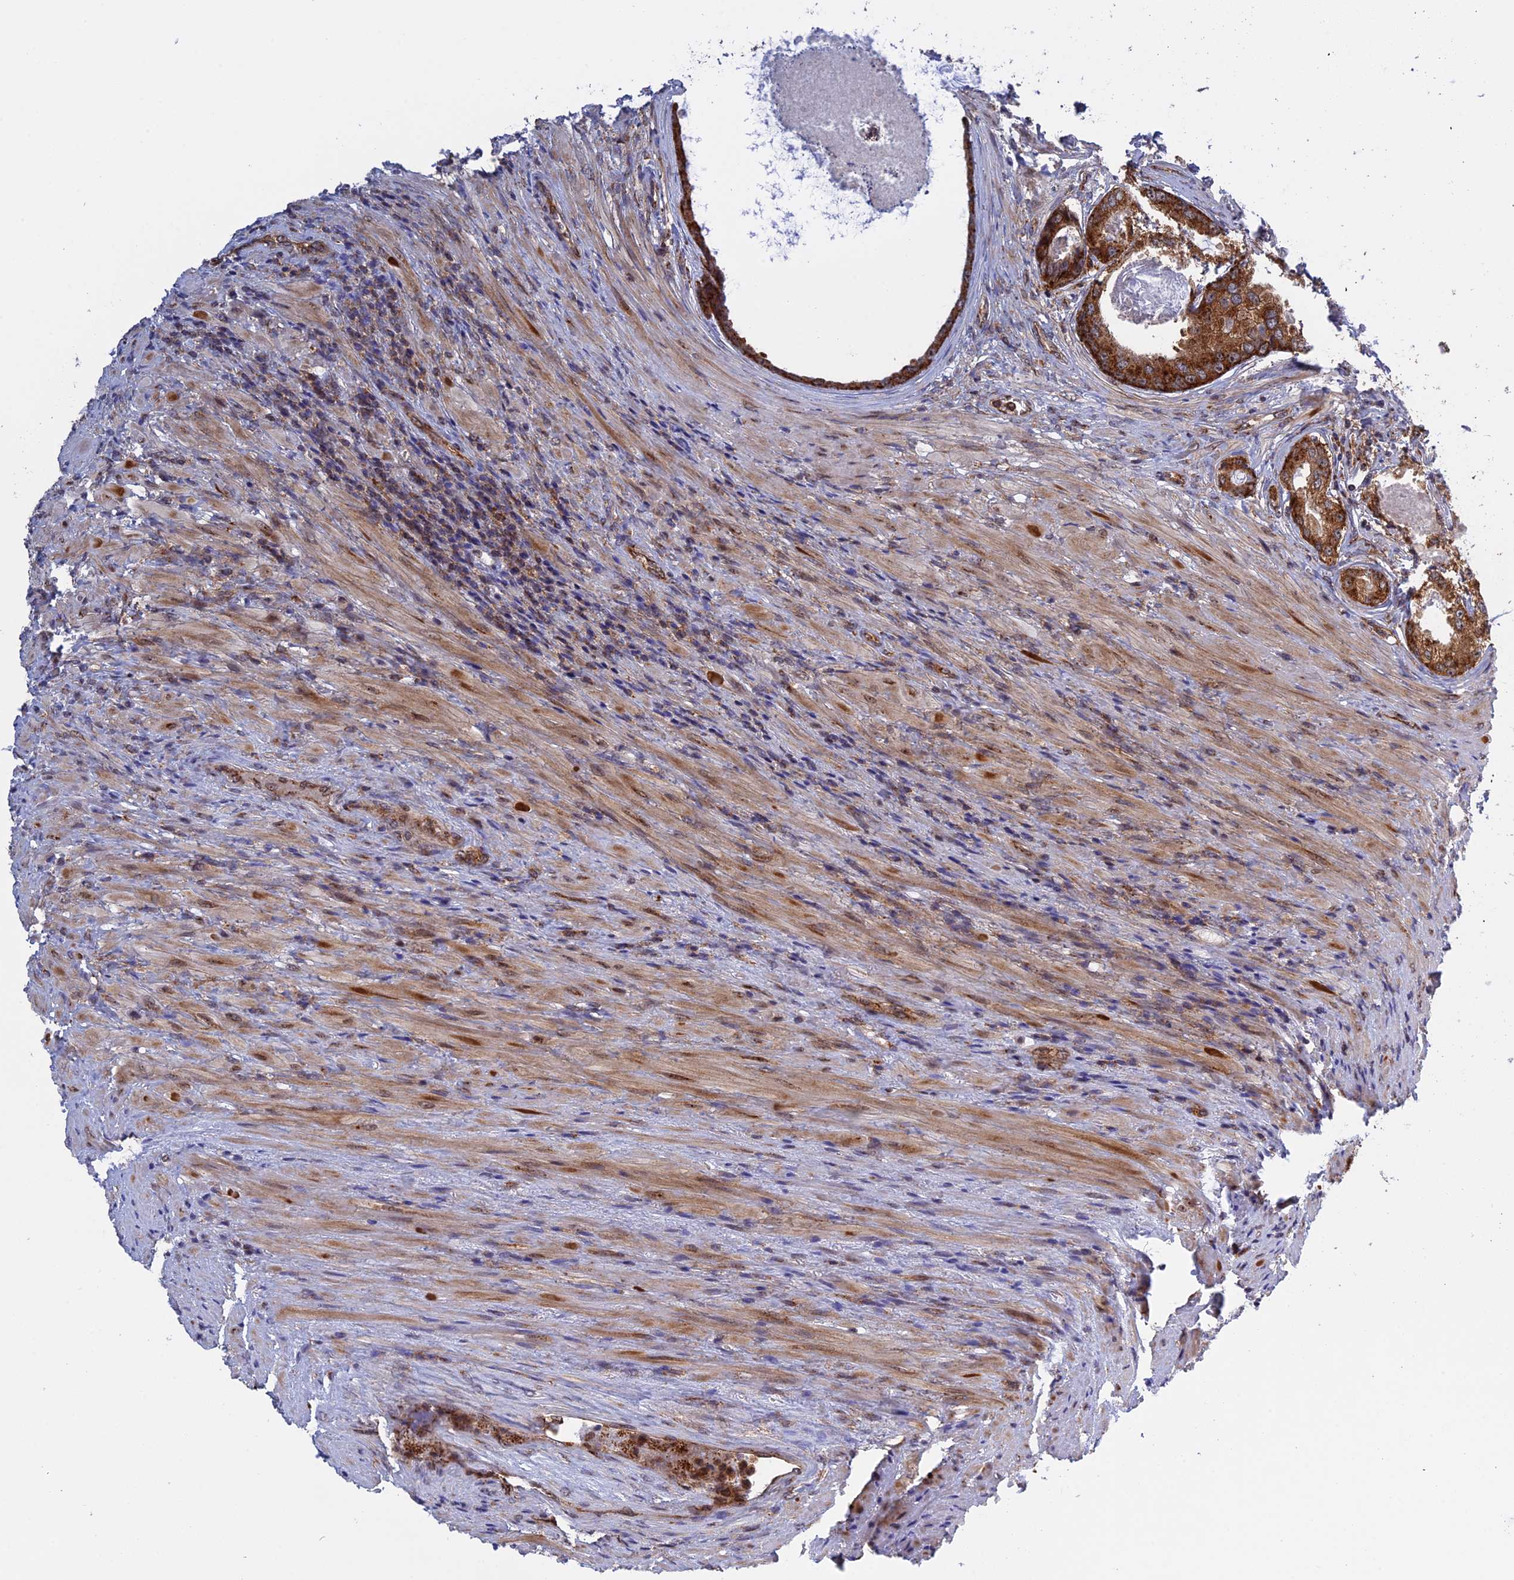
{"staining": {"intensity": "moderate", "quantity": ">75%", "location": "cytoplasmic/membranous"}, "tissue": "prostate cancer", "cell_type": "Tumor cells", "image_type": "cancer", "snomed": [{"axis": "morphology", "description": "Adenocarcinoma, Low grade"}, {"axis": "topography", "description": "Prostate"}], "caption": "Moderate cytoplasmic/membranous protein positivity is appreciated in approximately >75% of tumor cells in prostate cancer.", "gene": "CLINT1", "patient": {"sex": "male", "age": 68}}